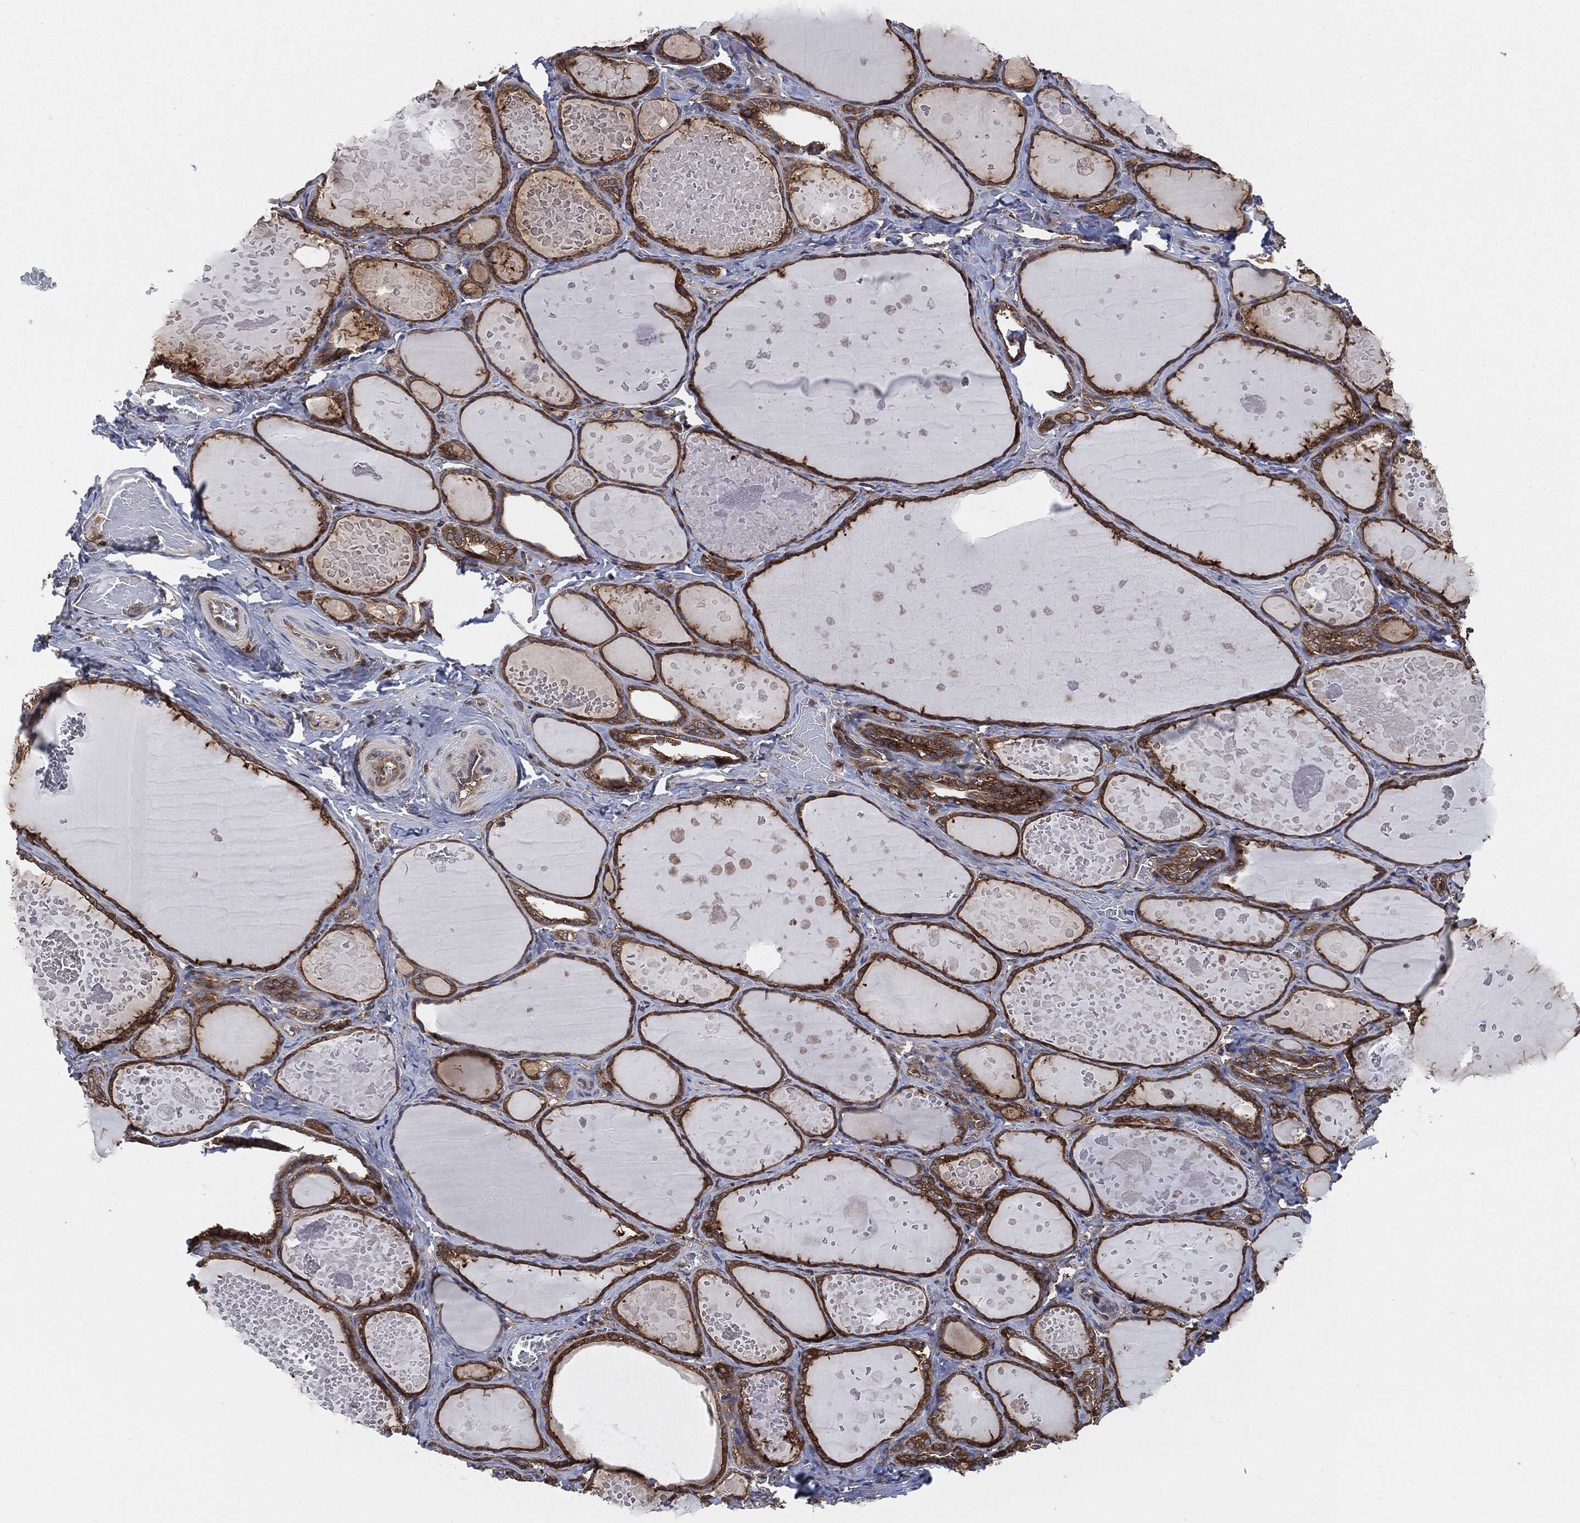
{"staining": {"intensity": "moderate", "quantity": ">75%", "location": "cytoplasmic/membranous"}, "tissue": "thyroid gland", "cell_type": "Glandular cells", "image_type": "normal", "snomed": [{"axis": "morphology", "description": "Normal tissue, NOS"}, {"axis": "topography", "description": "Thyroid gland"}], "caption": "Protein staining displays moderate cytoplasmic/membranous staining in approximately >75% of glandular cells in normal thyroid gland.", "gene": "XPNPEP1", "patient": {"sex": "female", "age": 56}}